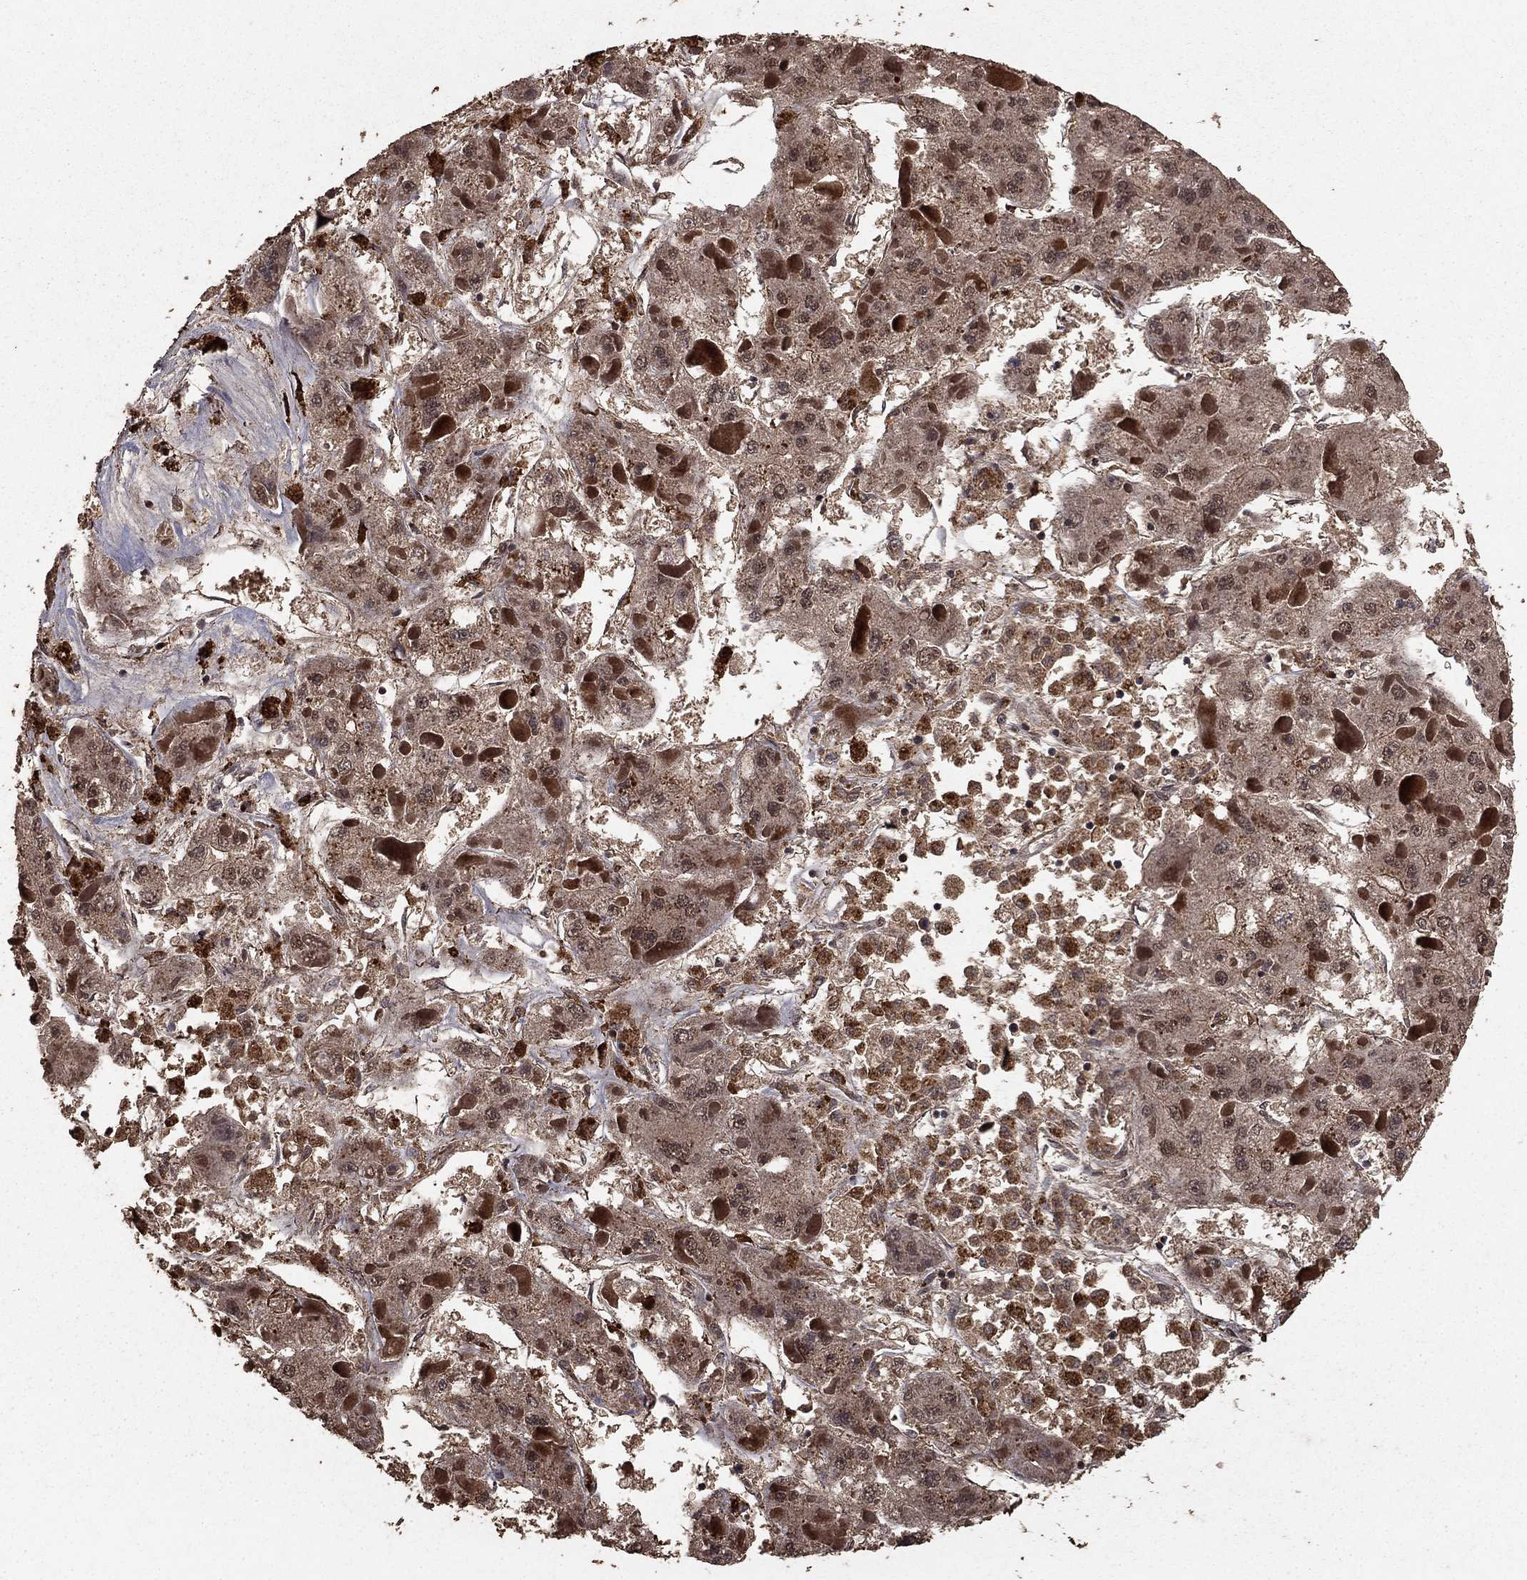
{"staining": {"intensity": "moderate", "quantity": "25%-75%", "location": "cytoplasmic/membranous,nuclear"}, "tissue": "liver cancer", "cell_type": "Tumor cells", "image_type": "cancer", "snomed": [{"axis": "morphology", "description": "Carcinoma, Hepatocellular, NOS"}, {"axis": "topography", "description": "Liver"}], "caption": "Immunohistochemical staining of human liver cancer (hepatocellular carcinoma) shows medium levels of moderate cytoplasmic/membranous and nuclear protein positivity in approximately 25%-75% of tumor cells. (DAB (3,3'-diaminobenzidine) = brown stain, brightfield microscopy at high magnification).", "gene": "PRDM1", "patient": {"sex": "female", "age": 73}}